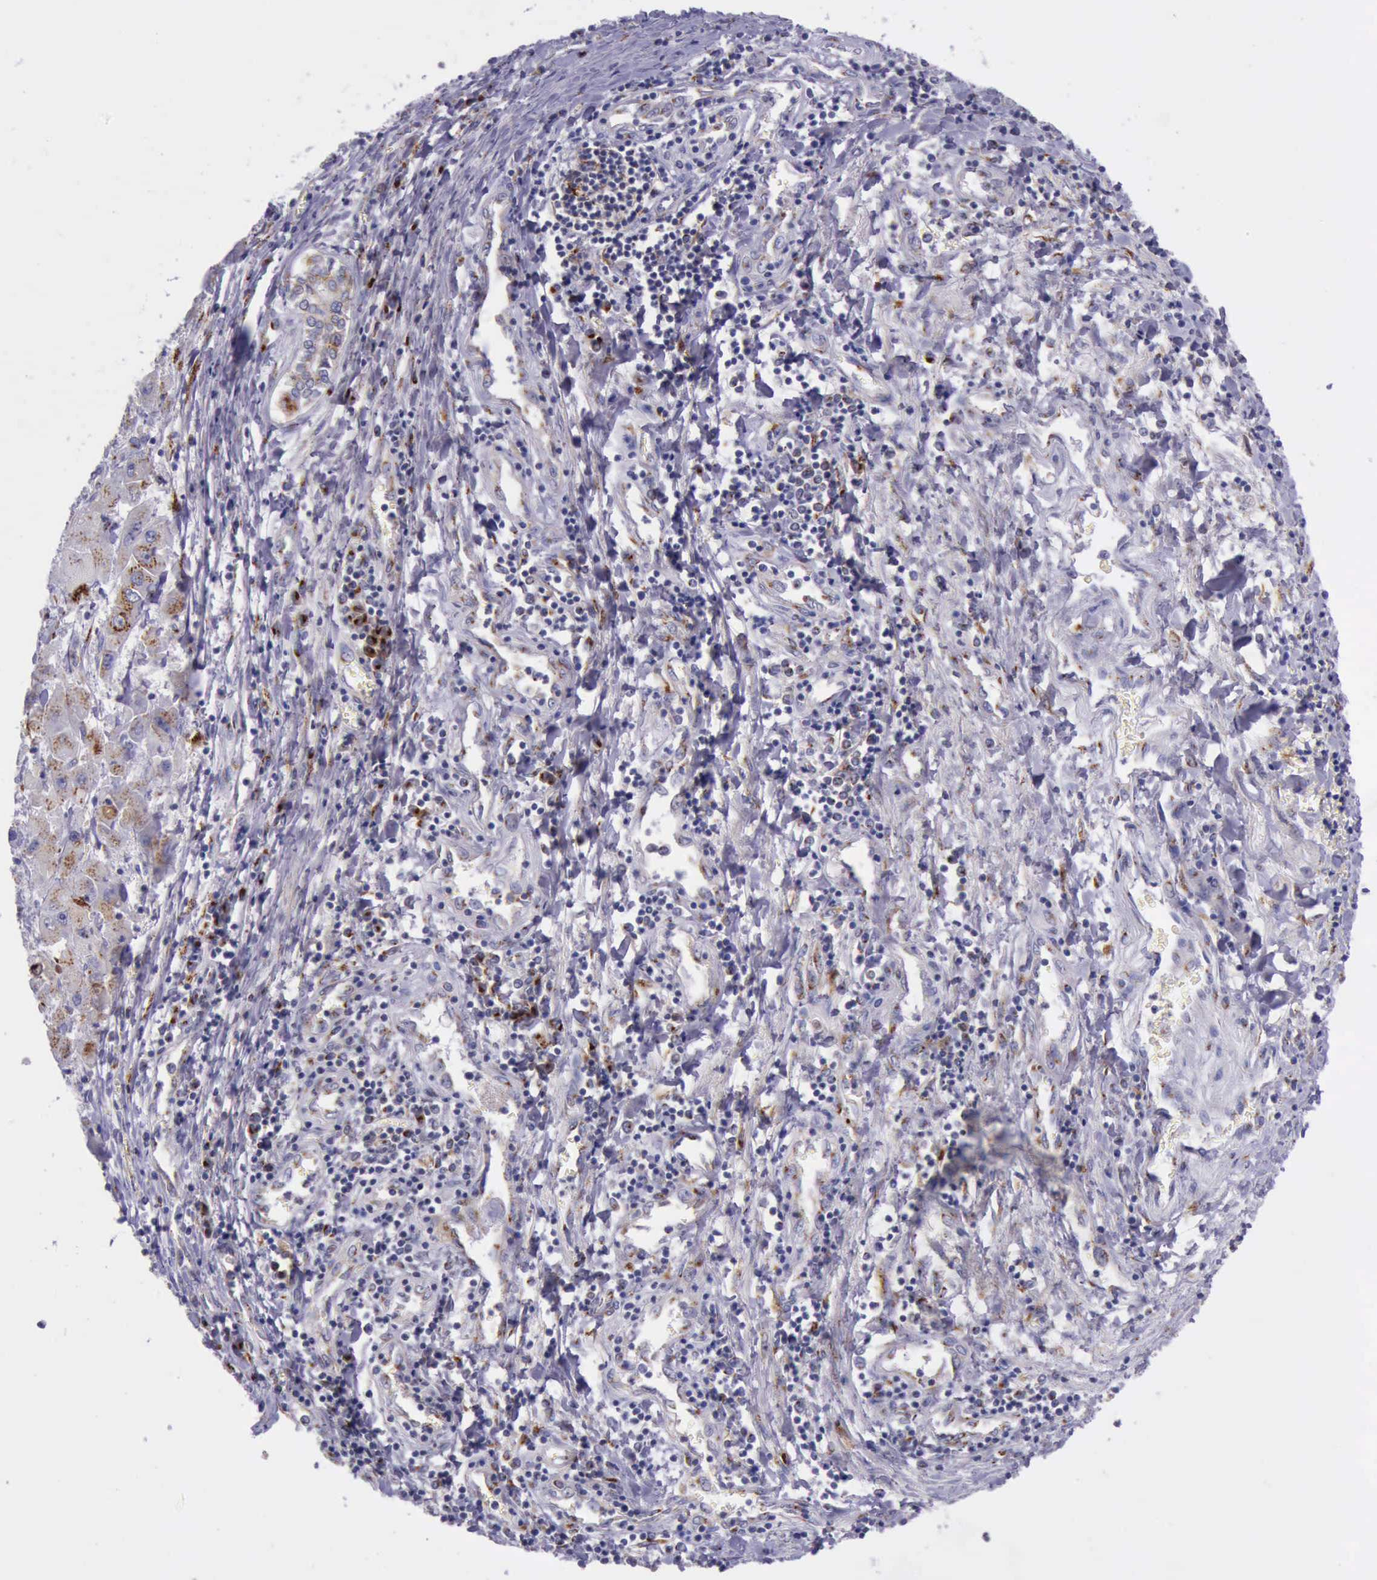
{"staining": {"intensity": "strong", "quantity": ">75%", "location": "cytoplasmic/membranous"}, "tissue": "liver cancer", "cell_type": "Tumor cells", "image_type": "cancer", "snomed": [{"axis": "morphology", "description": "Carcinoma, Hepatocellular, NOS"}, {"axis": "topography", "description": "Liver"}], "caption": "Liver cancer (hepatocellular carcinoma) stained with a brown dye shows strong cytoplasmic/membranous positive staining in approximately >75% of tumor cells.", "gene": "GOLGA5", "patient": {"sex": "male", "age": 24}}